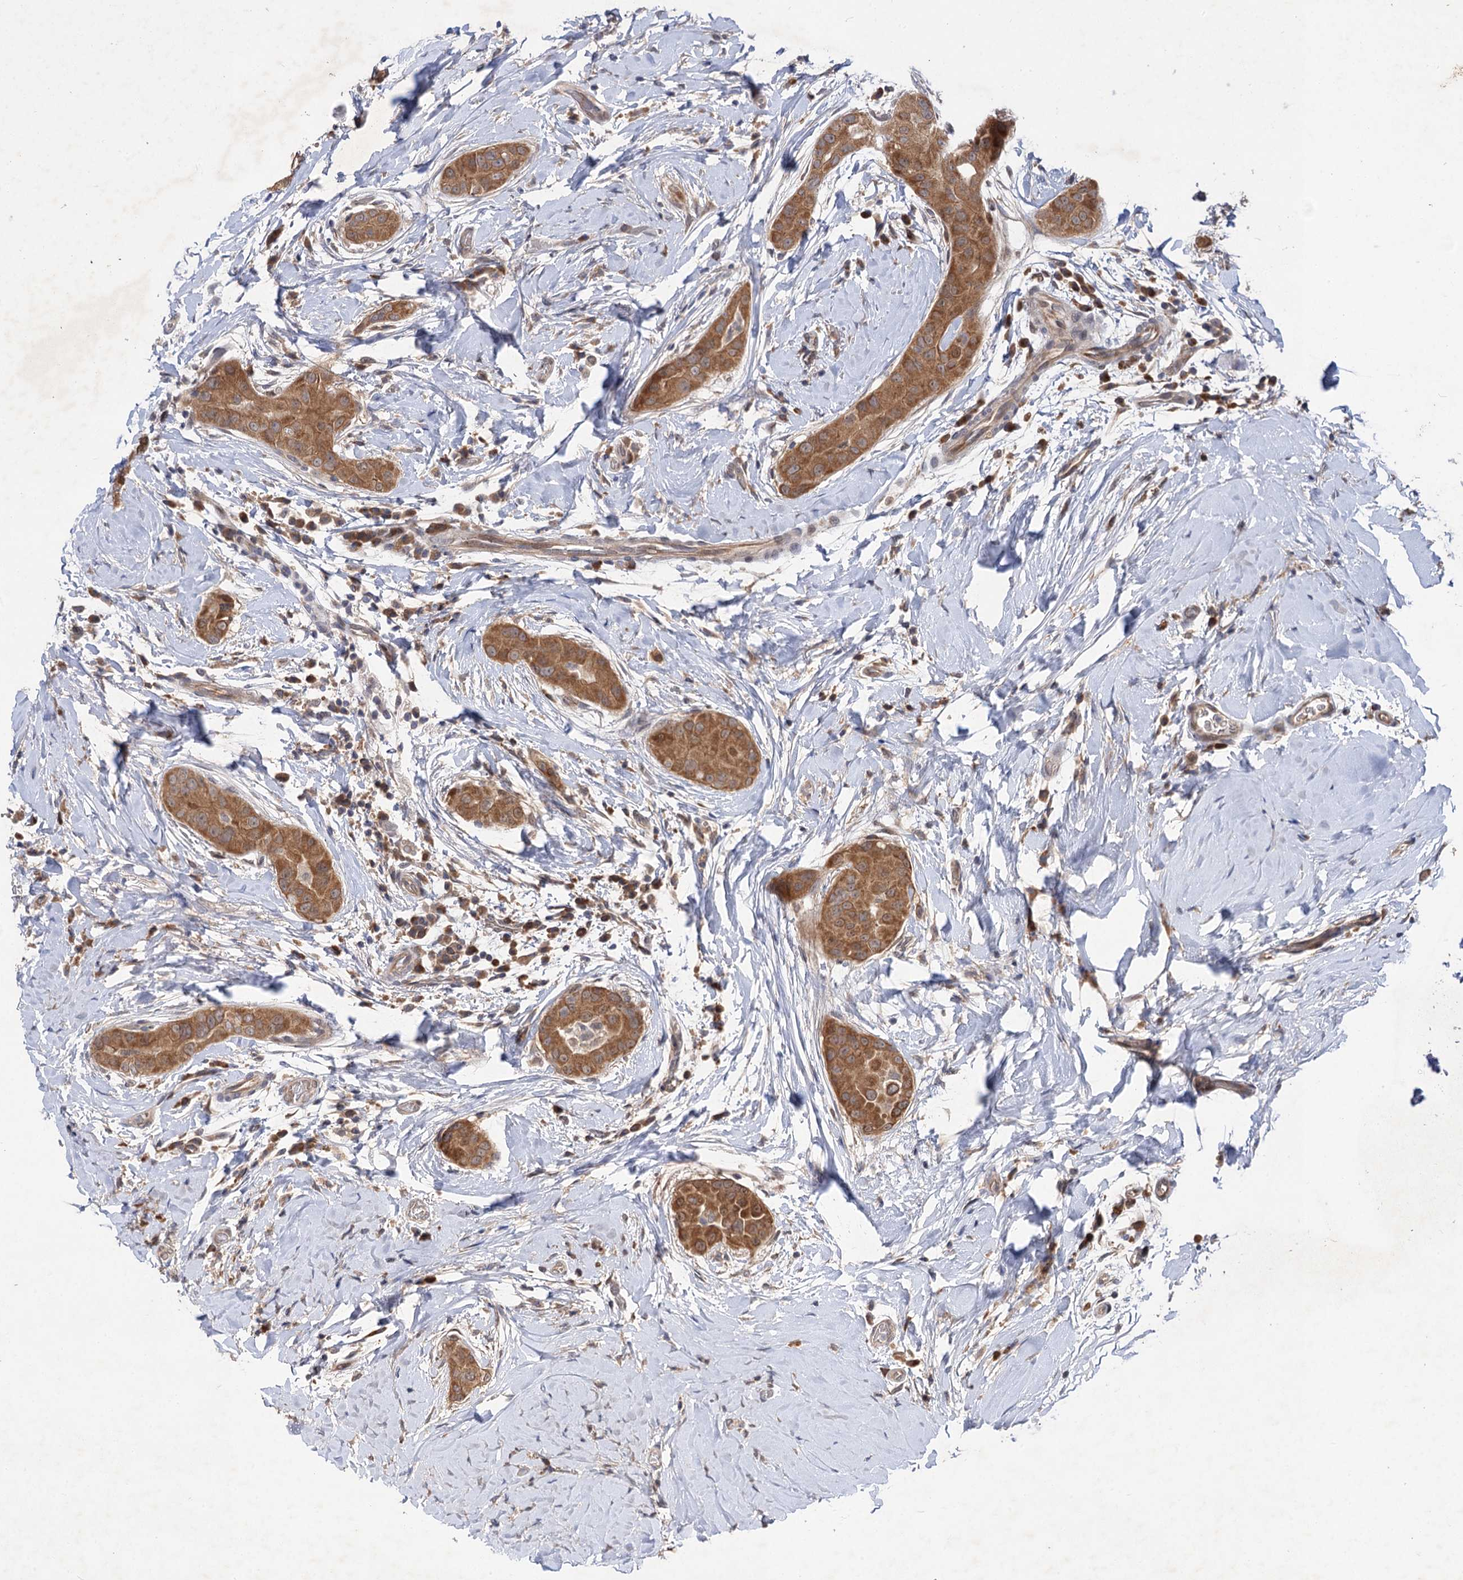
{"staining": {"intensity": "moderate", "quantity": ">75%", "location": "cytoplasmic/membranous"}, "tissue": "thyroid cancer", "cell_type": "Tumor cells", "image_type": "cancer", "snomed": [{"axis": "morphology", "description": "Papillary adenocarcinoma, NOS"}, {"axis": "topography", "description": "Thyroid gland"}], "caption": "This image reveals IHC staining of human thyroid papillary adenocarcinoma, with medium moderate cytoplasmic/membranous expression in about >75% of tumor cells.", "gene": "FBXW8", "patient": {"sex": "male", "age": 33}}